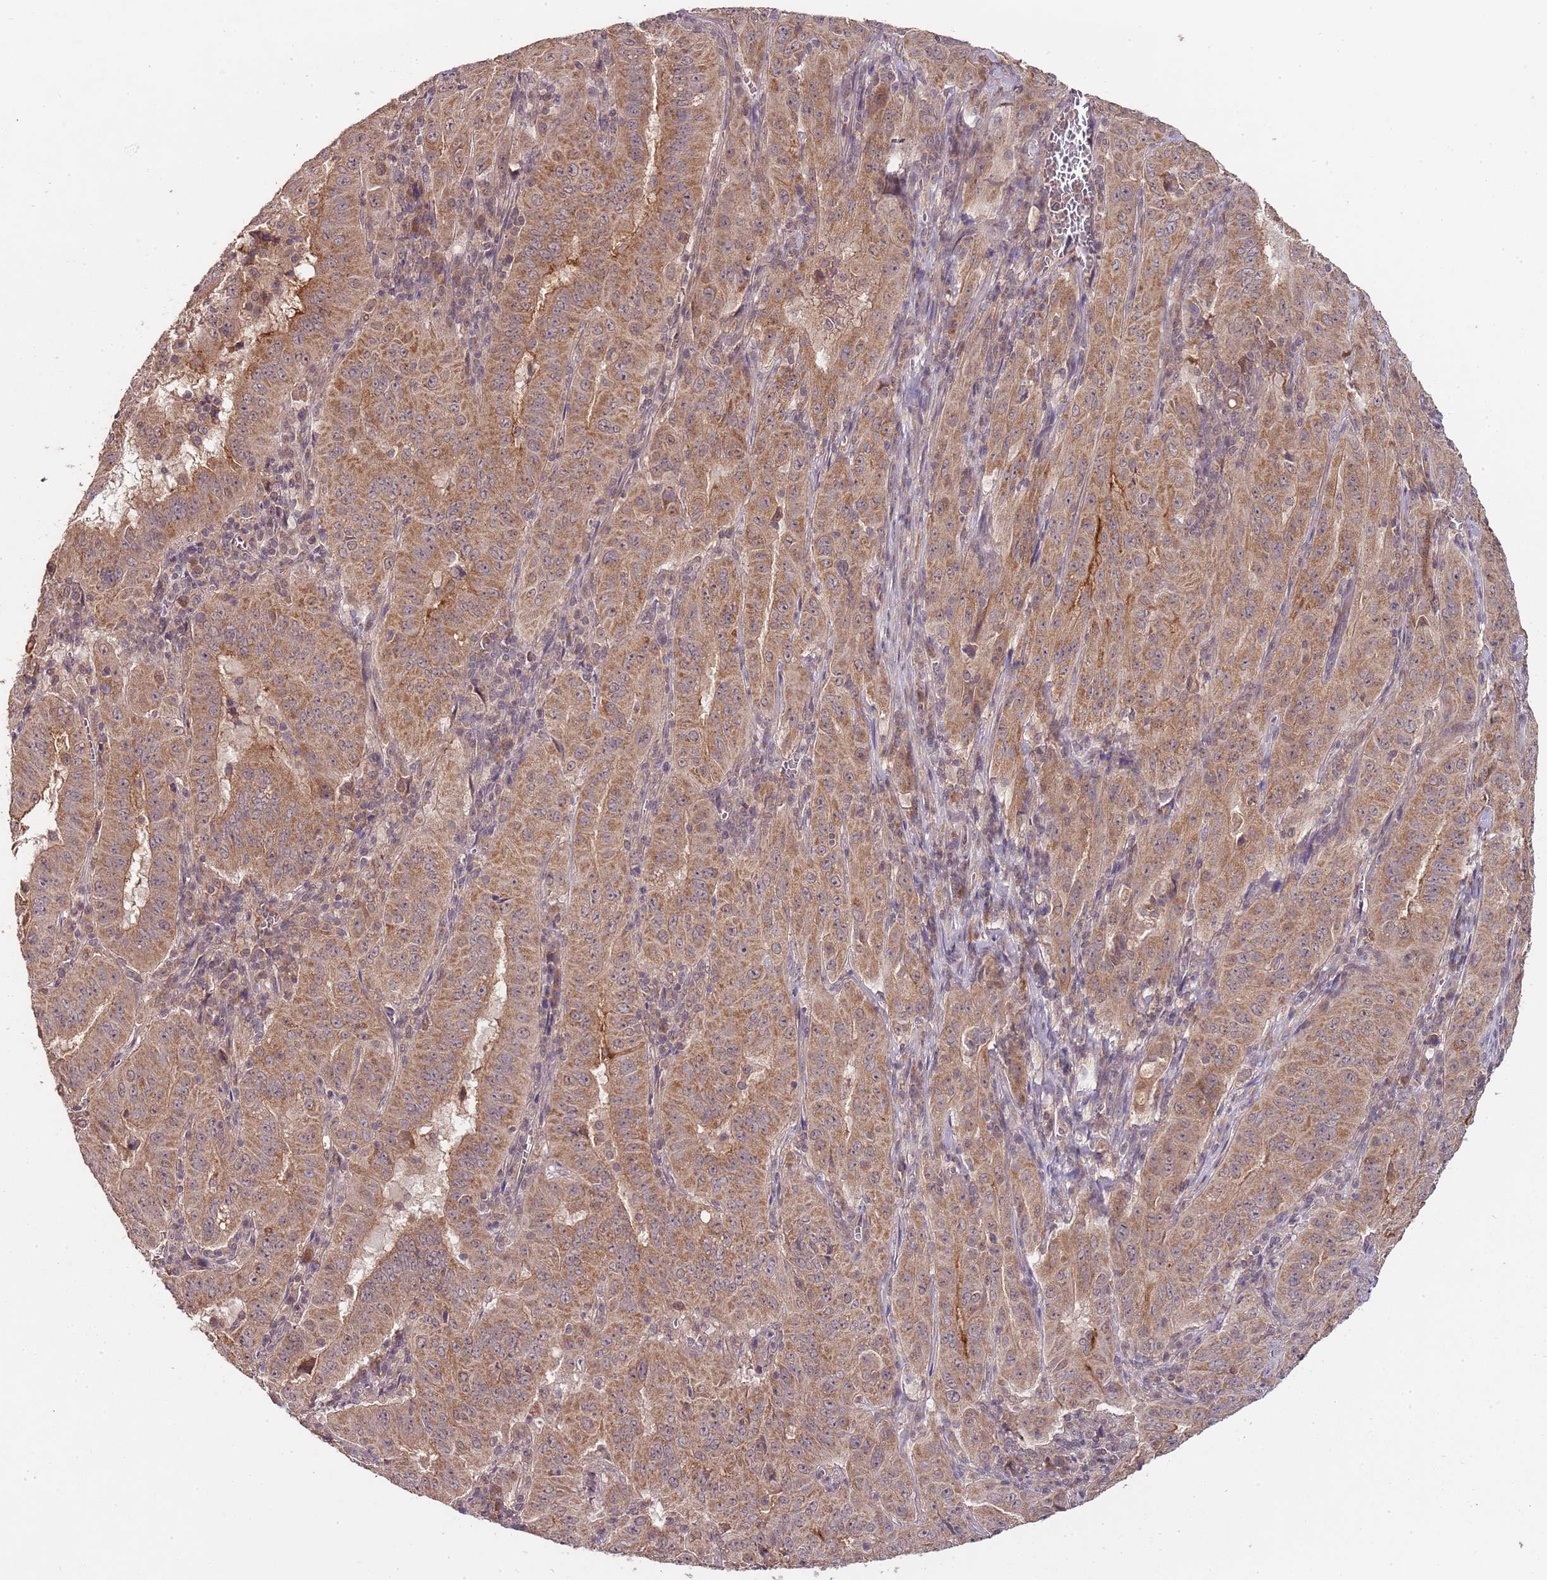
{"staining": {"intensity": "moderate", "quantity": ">75%", "location": "cytoplasmic/membranous"}, "tissue": "pancreatic cancer", "cell_type": "Tumor cells", "image_type": "cancer", "snomed": [{"axis": "morphology", "description": "Adenocarcinoma, NOS"}, {"axis": "topography", "description": "Pancreas"}], "caption": "Pancreatic cancer stained with a brown dye displays moderate cytoplasmic/membranous positive staining in approximately >75% of tumor cells.", "gene": "LIN37", "patient": {"sex": "male", "age": 63}}